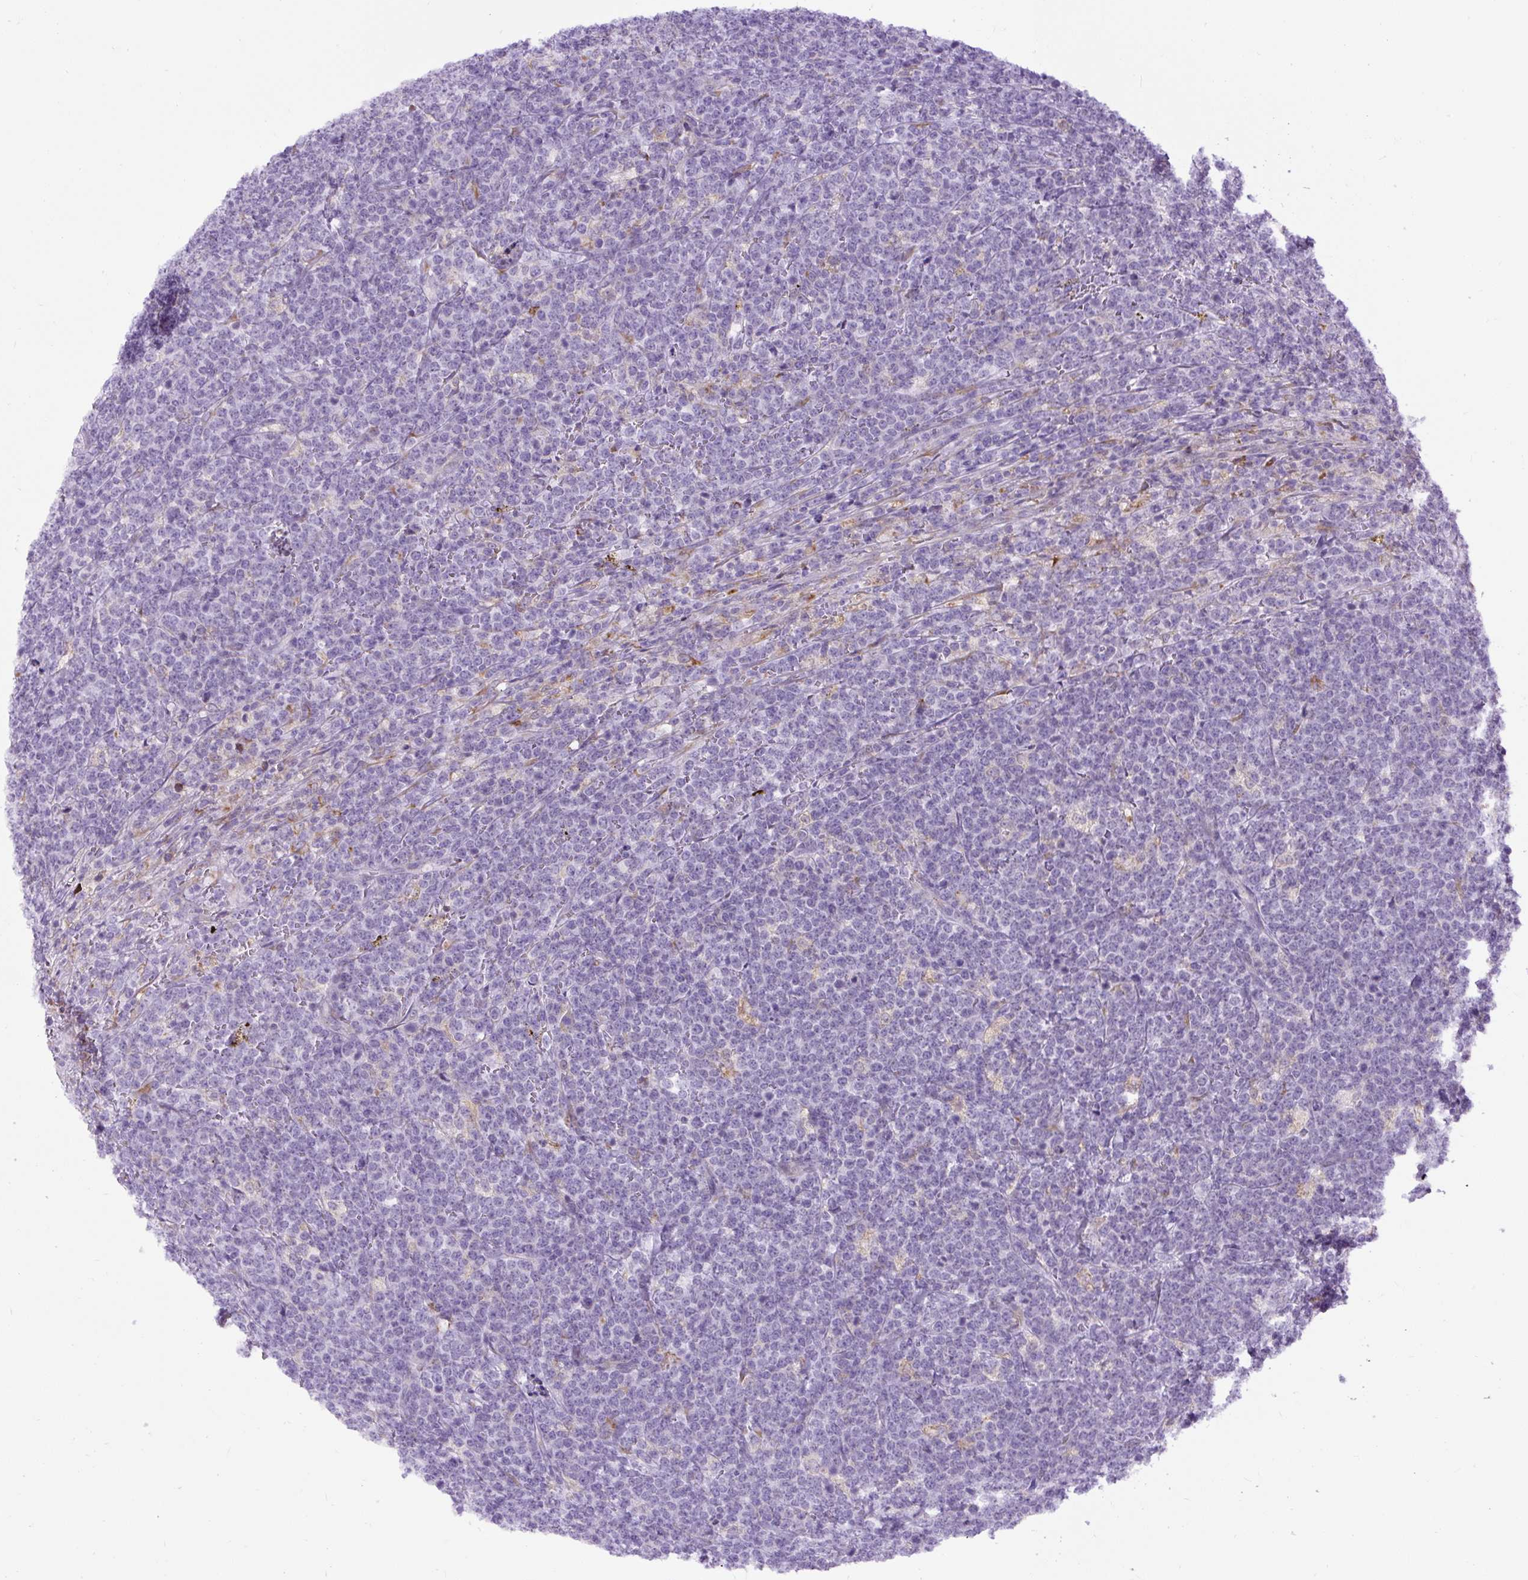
{"staining": {"intensity": "negative", "quantity": "none", "location": "none"}, "tissue": "lymphoma", "cell_type": "Tumor cells", "image_type": "cancer", "snomed": [{"axis": "morphology", "description": "Malignant lymphoma, non-Hodgkin's type, High grade"}, {"axis": "topography", "description": "Small intestine"}, {"axis": "topography", "description": "Colon"}], "caption": "IHC histopathology image of malignant lymphoma, non-Hodgkin's type (high-grade) stained for a protein (brown), which shows no expression in tumor cells.", "gene": "DDOST", "patient": {"sex": "male", "age": 8}}